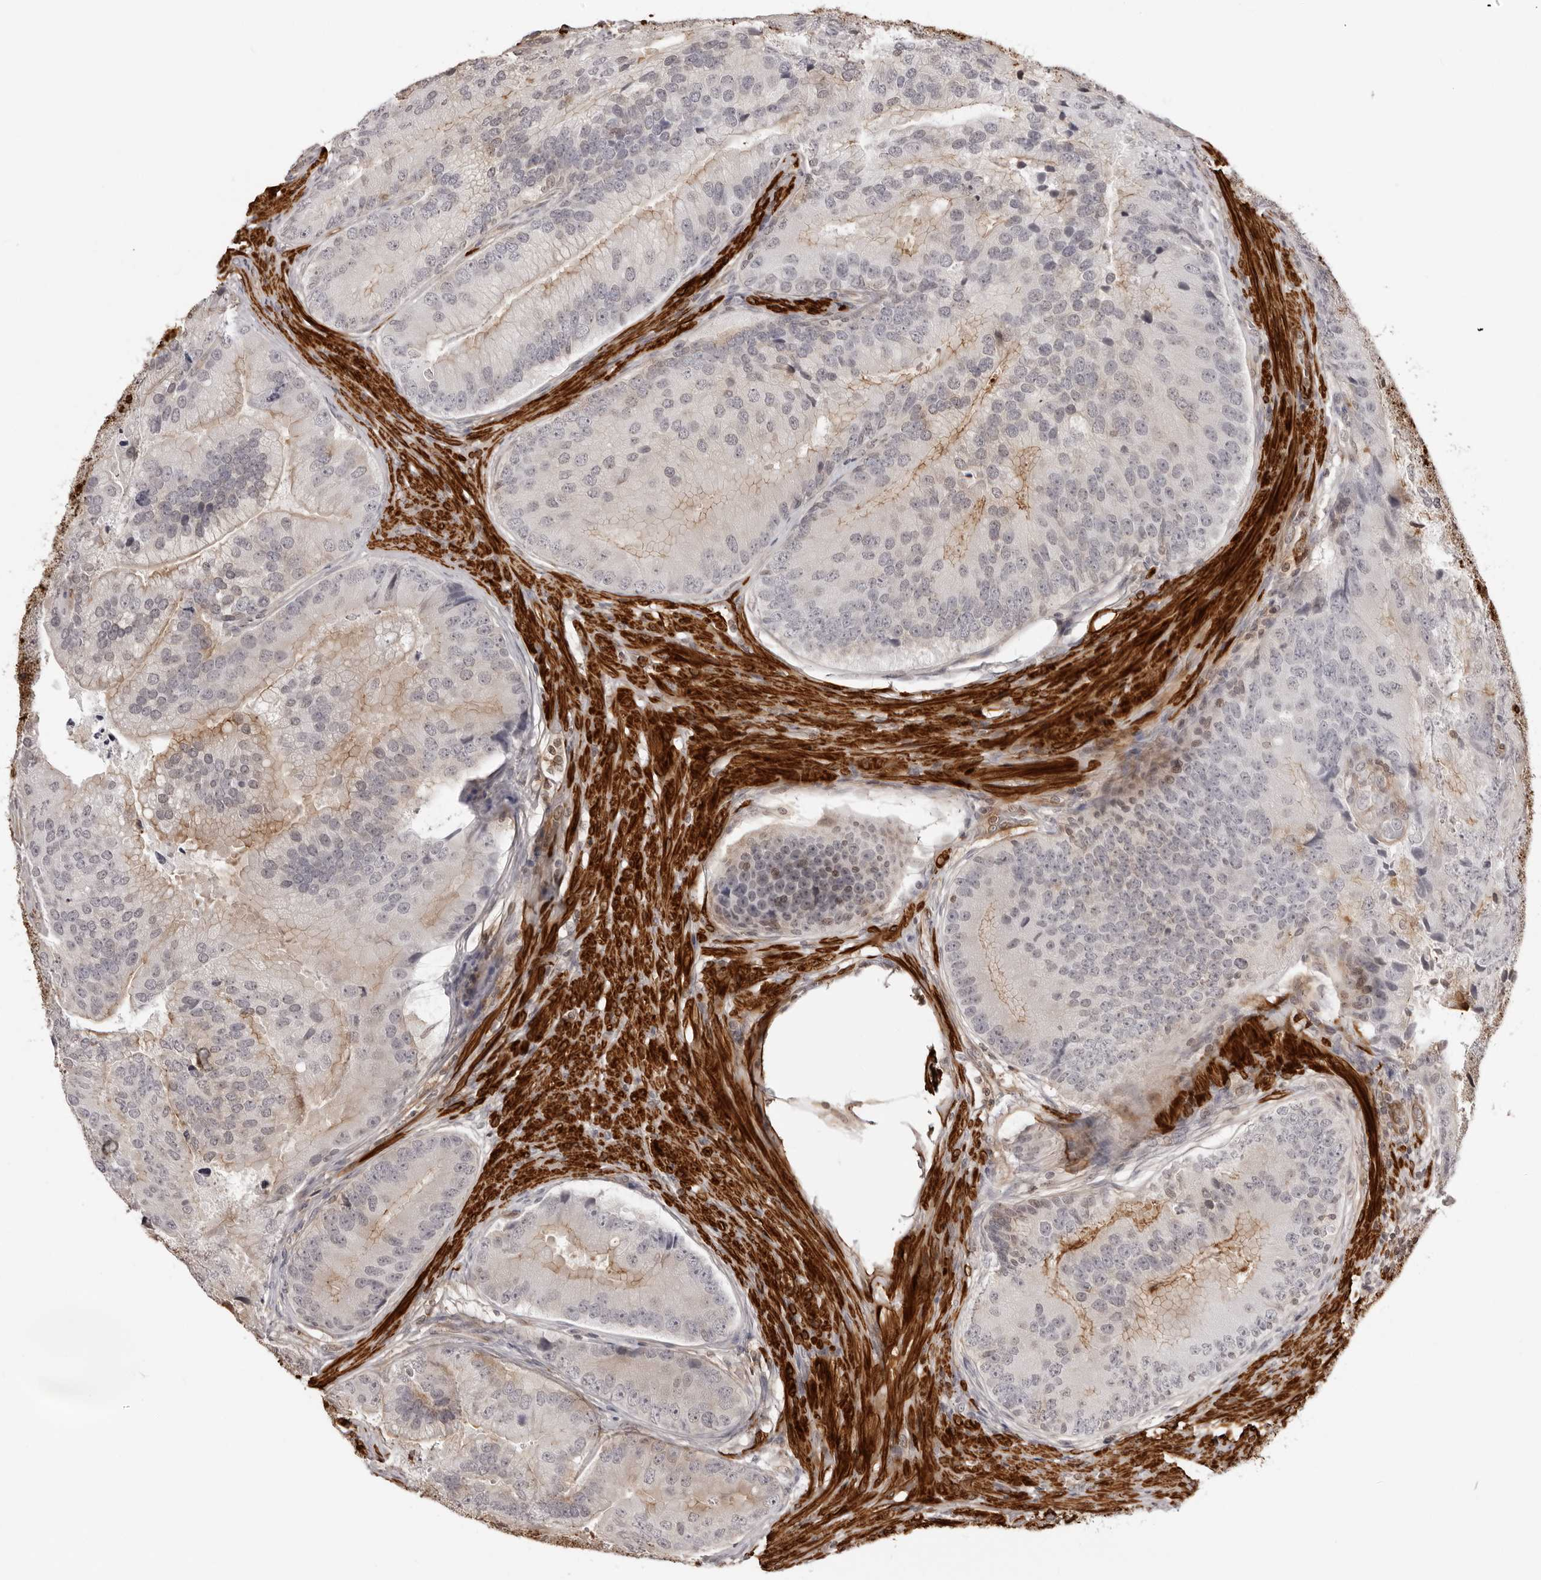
{"staining": {"intensity": "moderate", "quantity": "<25%", "location": "cytoplasmic/membranous"}, "tissue": "prostate cancer", "cell_type": "Tumor cells", "image_type": "cancer", "snomed": [{"axis": "morphology", "description": "Adenocarcinoma, High grade"}, {"axis": "topography", "description": "Prostate"}], "caption": "A high-resolution photomicrograph shows IHC staining of prostate cancer (adenocarcinoma (high-grade)), which reveals moderate cytoplasmic/membranous positivity in approximately <25% of tumor cells. The staining was performed using DAB (3,3'-diaminobenzidine), with brown indicating positive protein expression. Nuclei are stained blue with hematoxylin.", "gene": "UNK", "patient": {"sex": "male", "age": 70}}